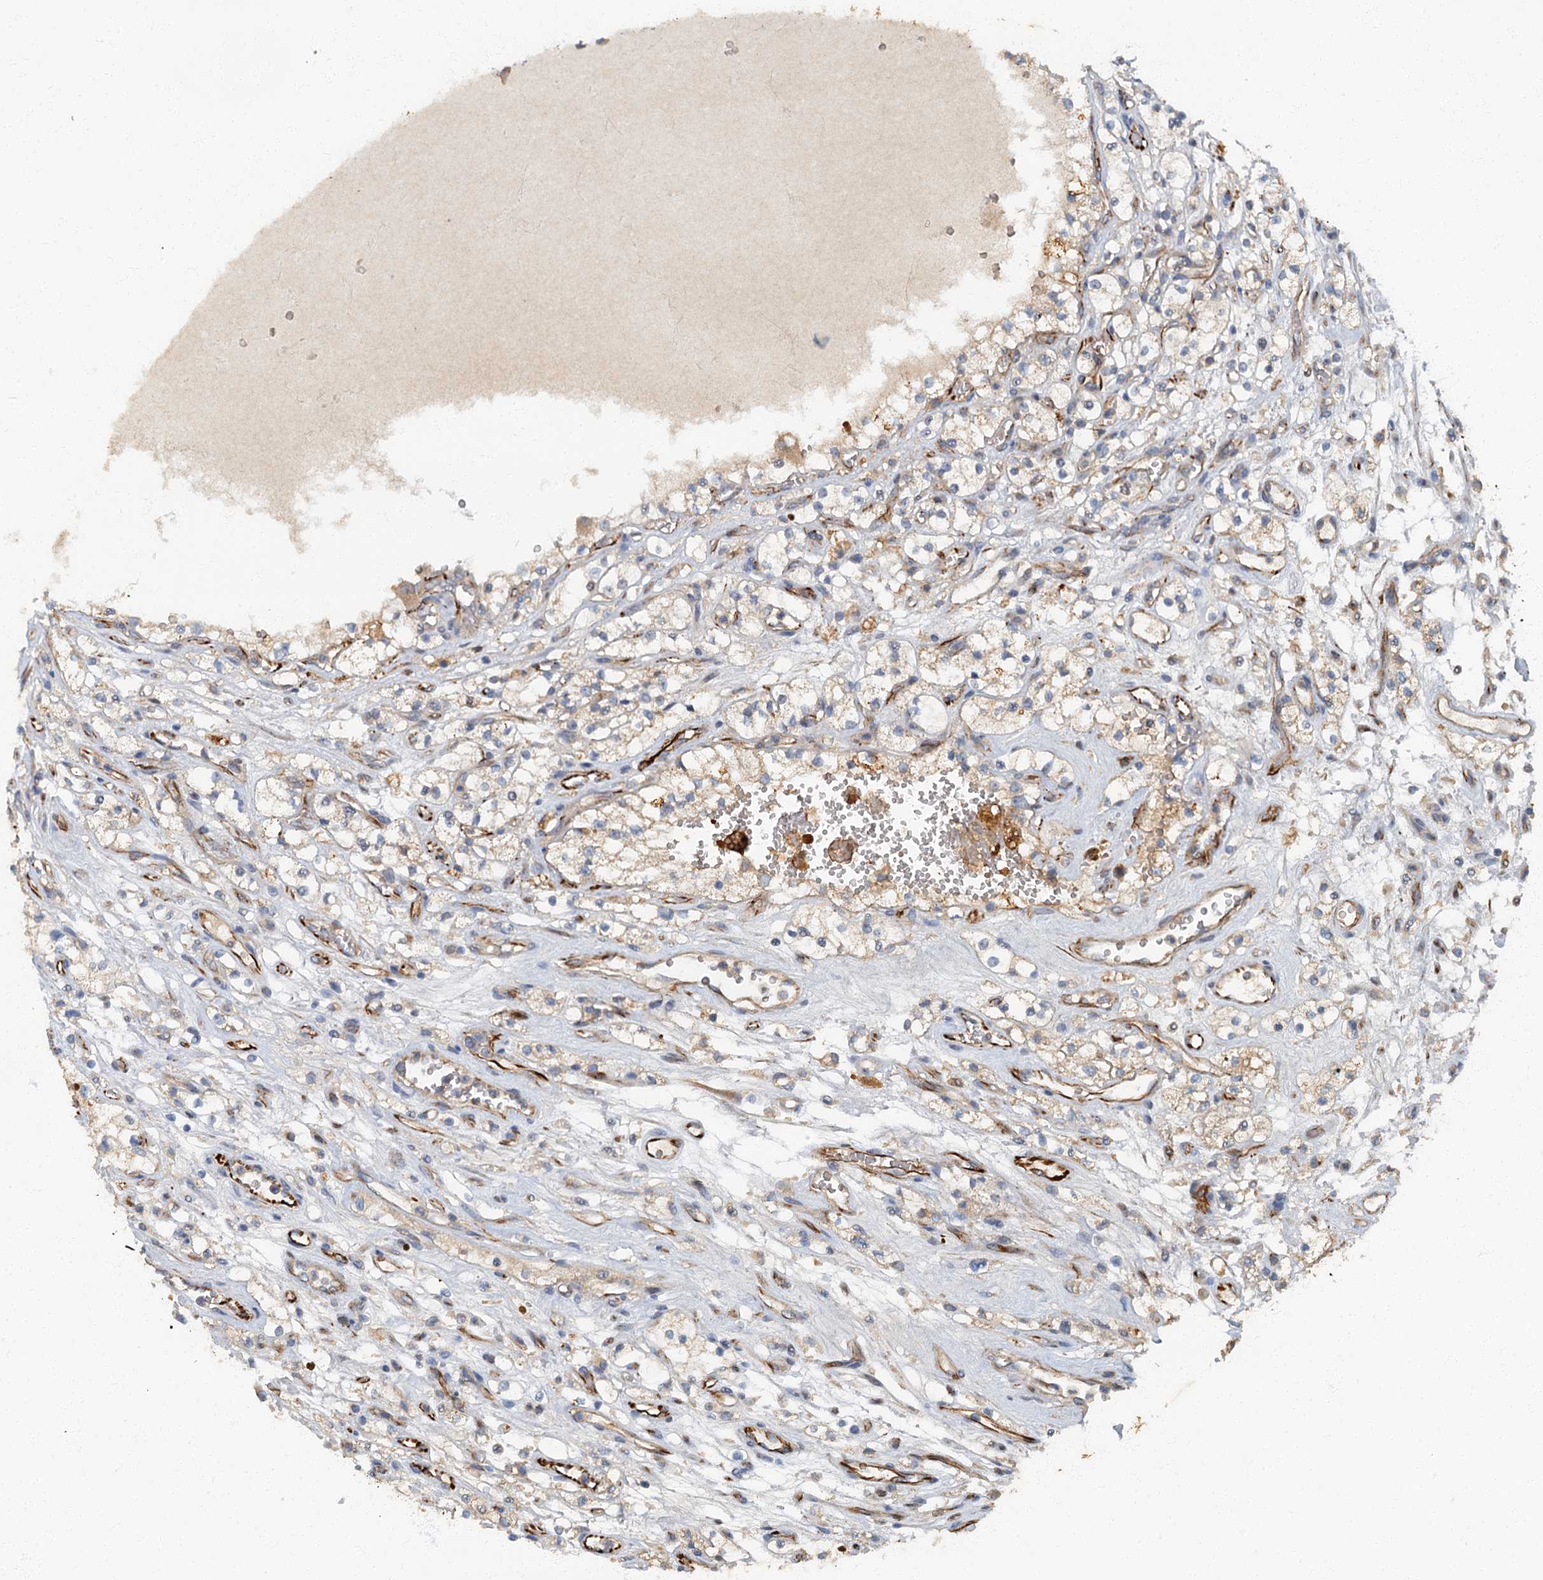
{"staining": {"intensity": "negative", "quantity": "none", "location": "none"}, "tissue": "renal cancer", "cell_type": "Tumor cells", "image_type": "cancer", "snomed": [{"axis": "morphology", "description": "Adenocarcinoma, NOS"}, {"axis": "topography", "description": "Kidney"}], "caption": "Tumor cells are negative for protein expression in human adenocarcinoma (renal).", "gene": "ARL11", "patient": {"sex": "female", "age": 69}}